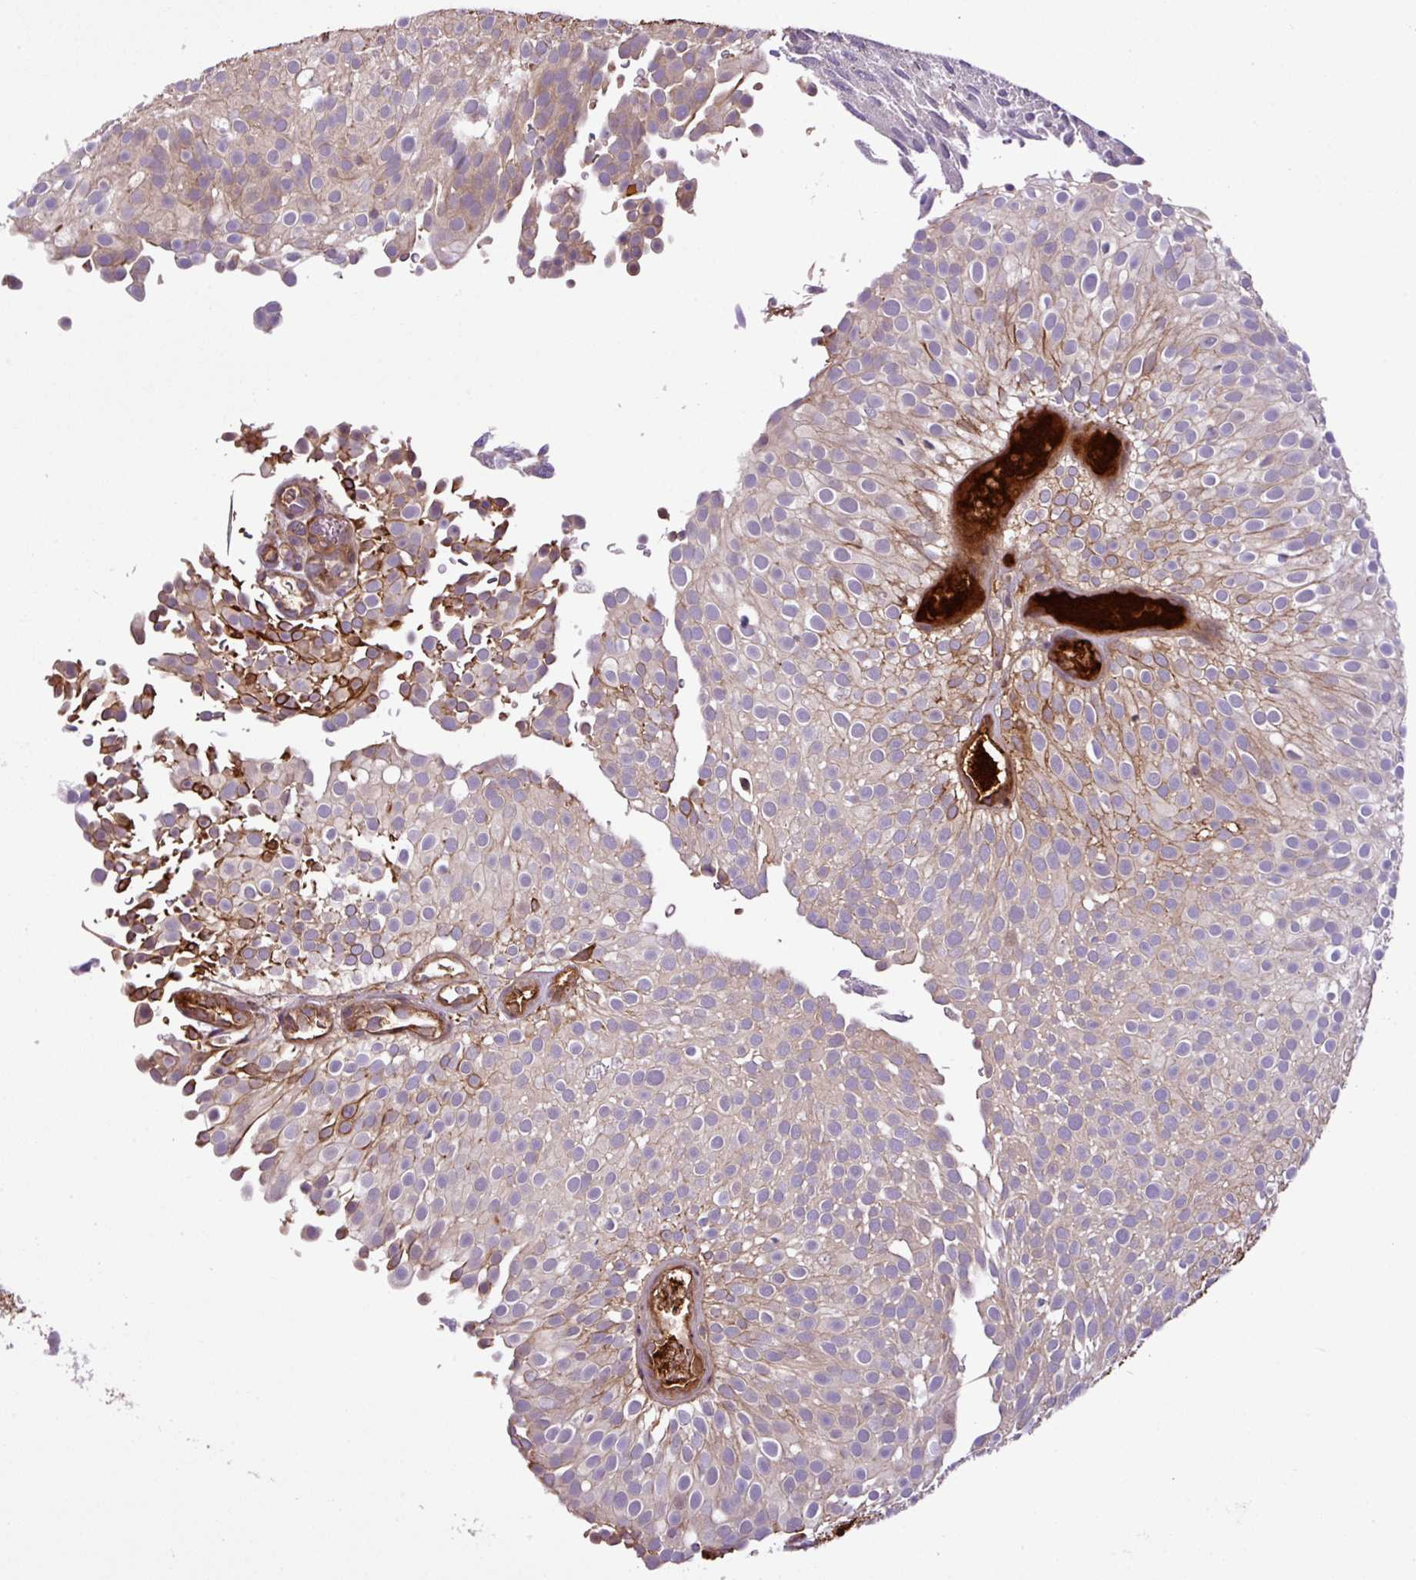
{"staining": {"intensity": "weak", "quantity": "25%-75%", "location": "cytoplasmic/membranous"}, "tissue": "urothelial cancer", "cell_type": "Tumor cells", "image_type": "cancer", "snomed": [{"axis": "morphology", "description": "Urothelial carcinoma, Low grade"}, {"axis": "topography", "description": "Urinary bladder"}], "caption": "Low-grade urothelial carcinoma stained for a protein (brown) reveals weak cytoplasmic/membranous positive expression in approximately 25%-75% of tumor cells.", "gene": "ZNF266", "patient": {"sex": "male", "age": 78}}